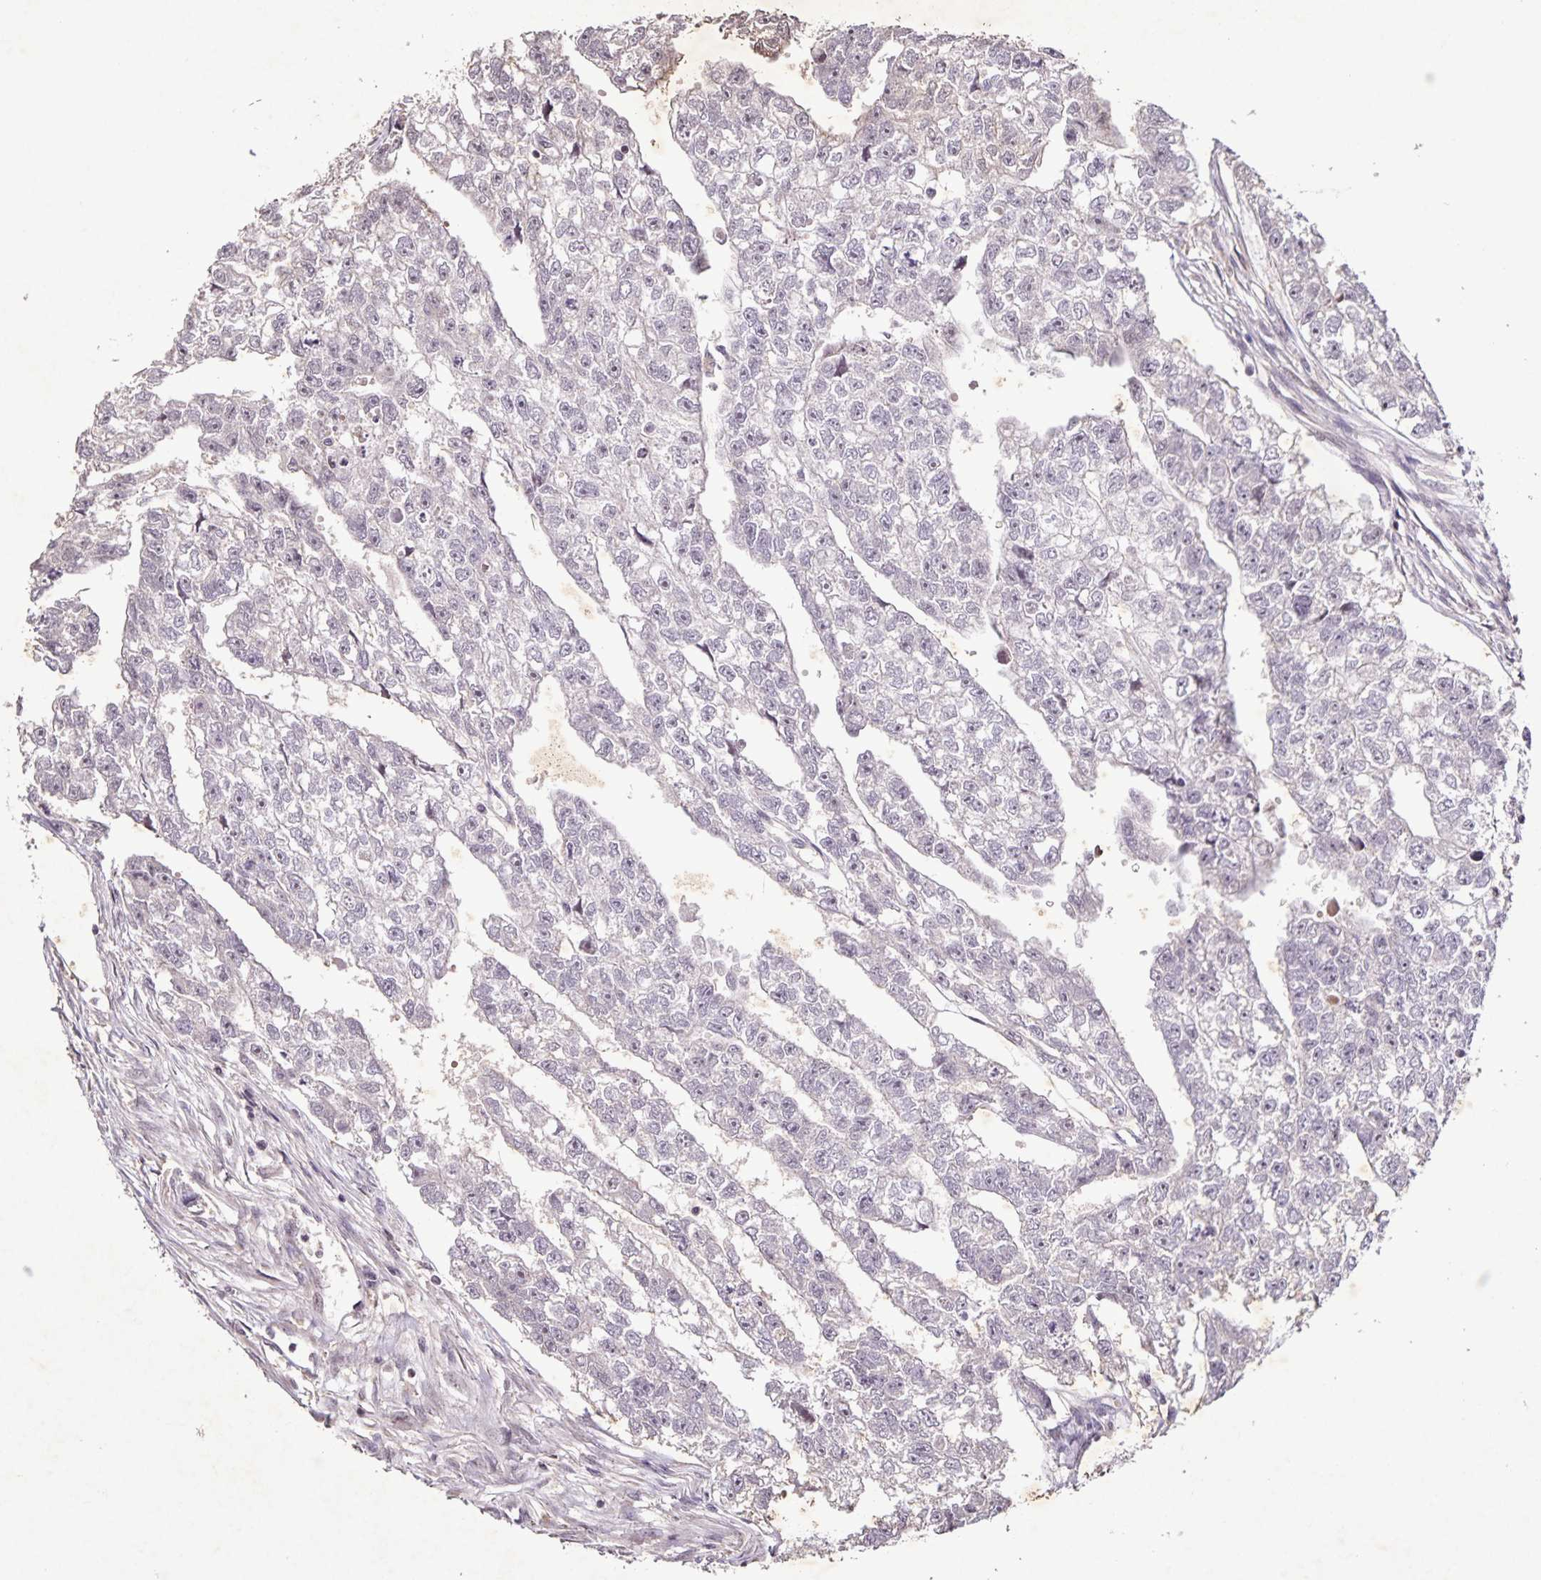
{"staining": {"intensity": "negative", "quantity": "none", "location": "none"}, "tissue": "testis cancer", "cell_type": "Tumor cells", "image_type": "cancer", "snomed": [{"axis": "morphology", "description": "Carcinoma, Embryonal, NOS"}, {"axis": "morphology", "description": "Teratoma, malignant, NOS"}, {"axis": "topography", "description": "Testis"}], "caption": "Testis teratoma (malignant) was stained to show a protein in brown. There is no significant expression in tumor cells.", "gene": "GDF2", "patient": {"sex": "male", "age": 44}}